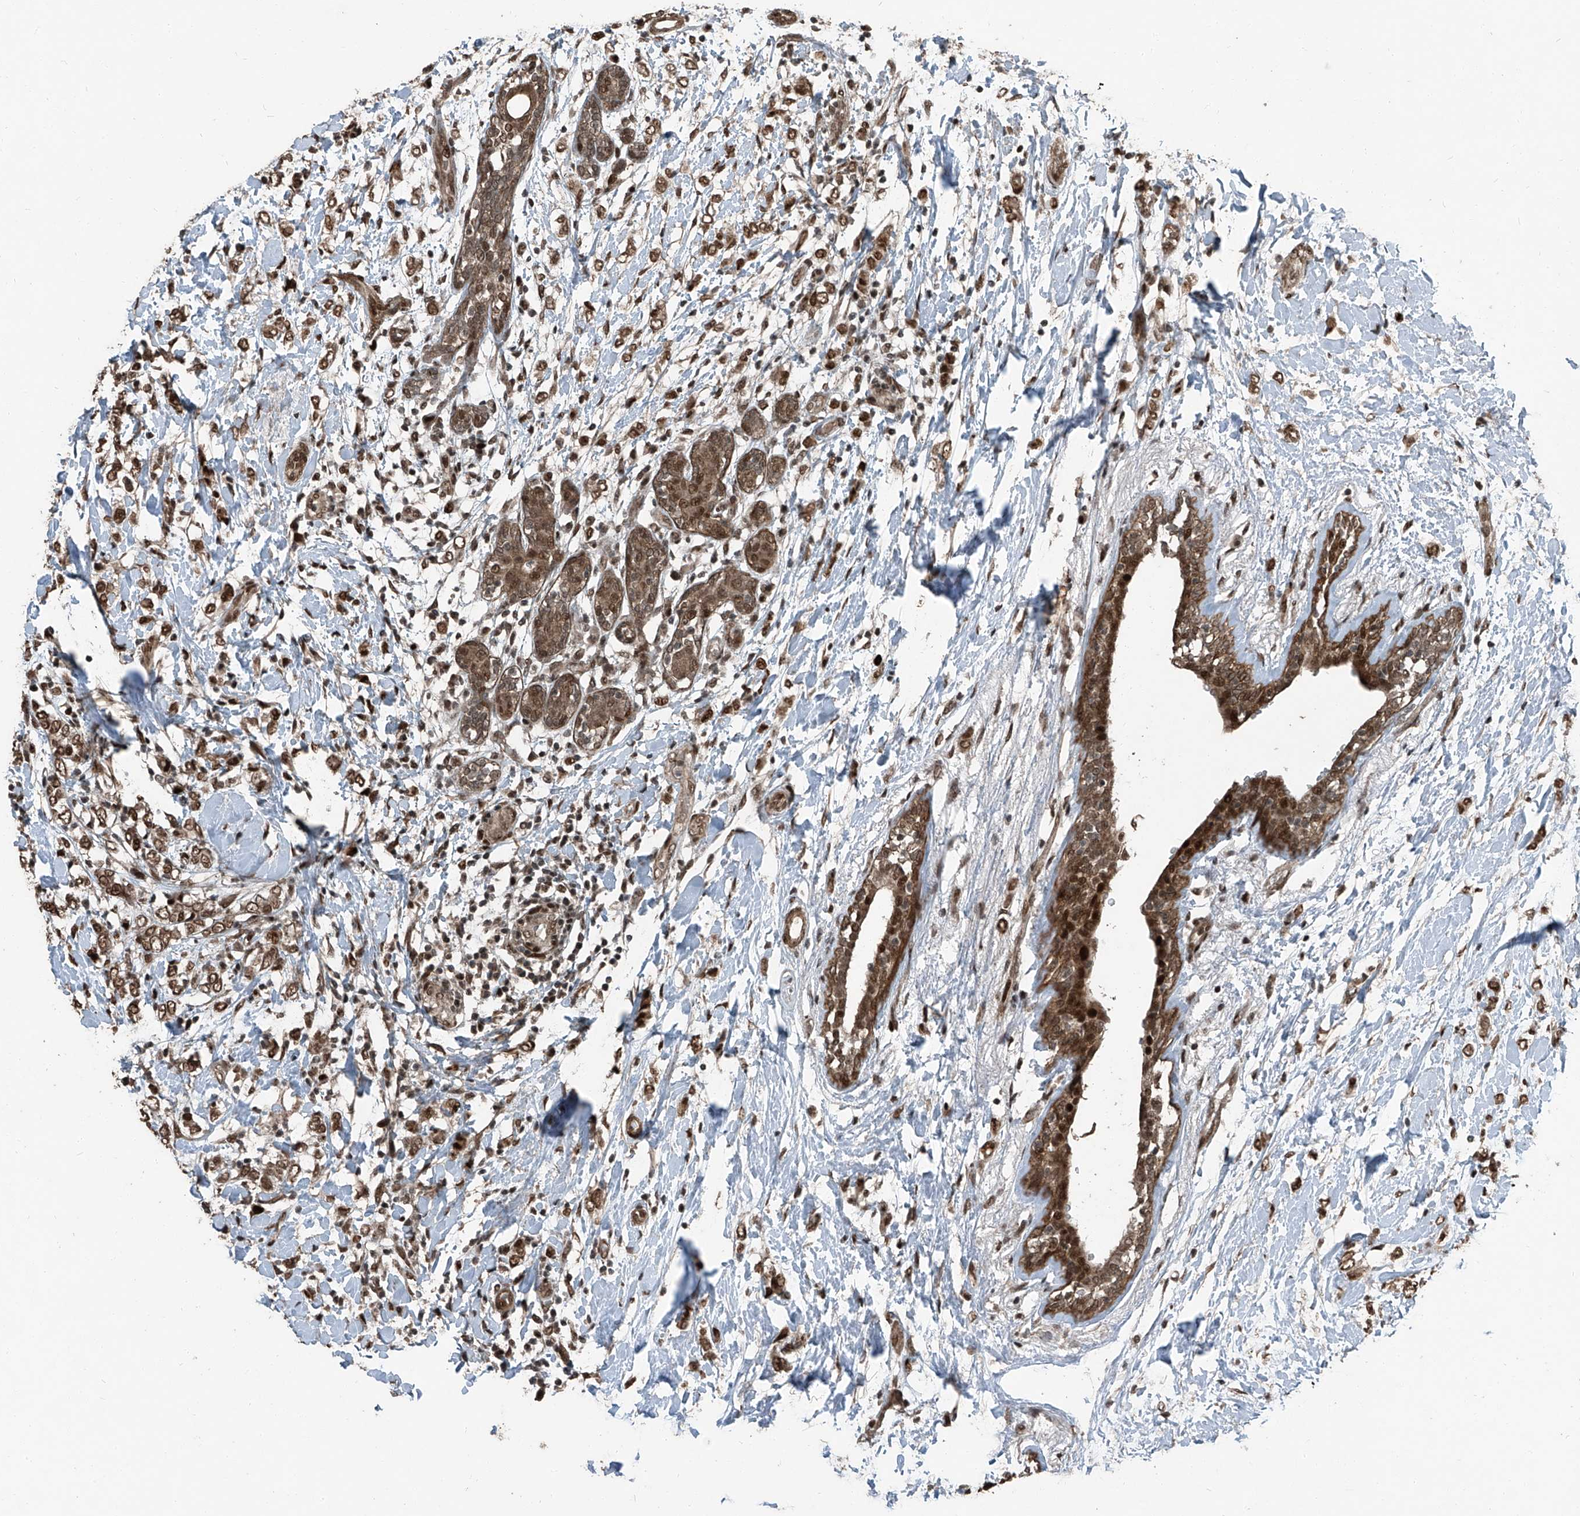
{"staining": {"intensity": "moderate", "quantity": ">75%", "location": "nuclear"}, "tissue": "breast cancer", "cell_type": "Tumor cells", "image_type": "cancer", "snomed": [{"axis": "morphology", "description": "Normal tissue, NOS"}, {"axis": "morphology", "description": "Lobular carcinoma"}, {"axis": "topography", "description": "Breast"}], "caption": "Immunohistochemical staining of breast cancer reveals moderate nuclear protein positivity in about >75% of tumor cells.", "gene": "ZNF570", "patient": {"sex": "female", "age": 47}}